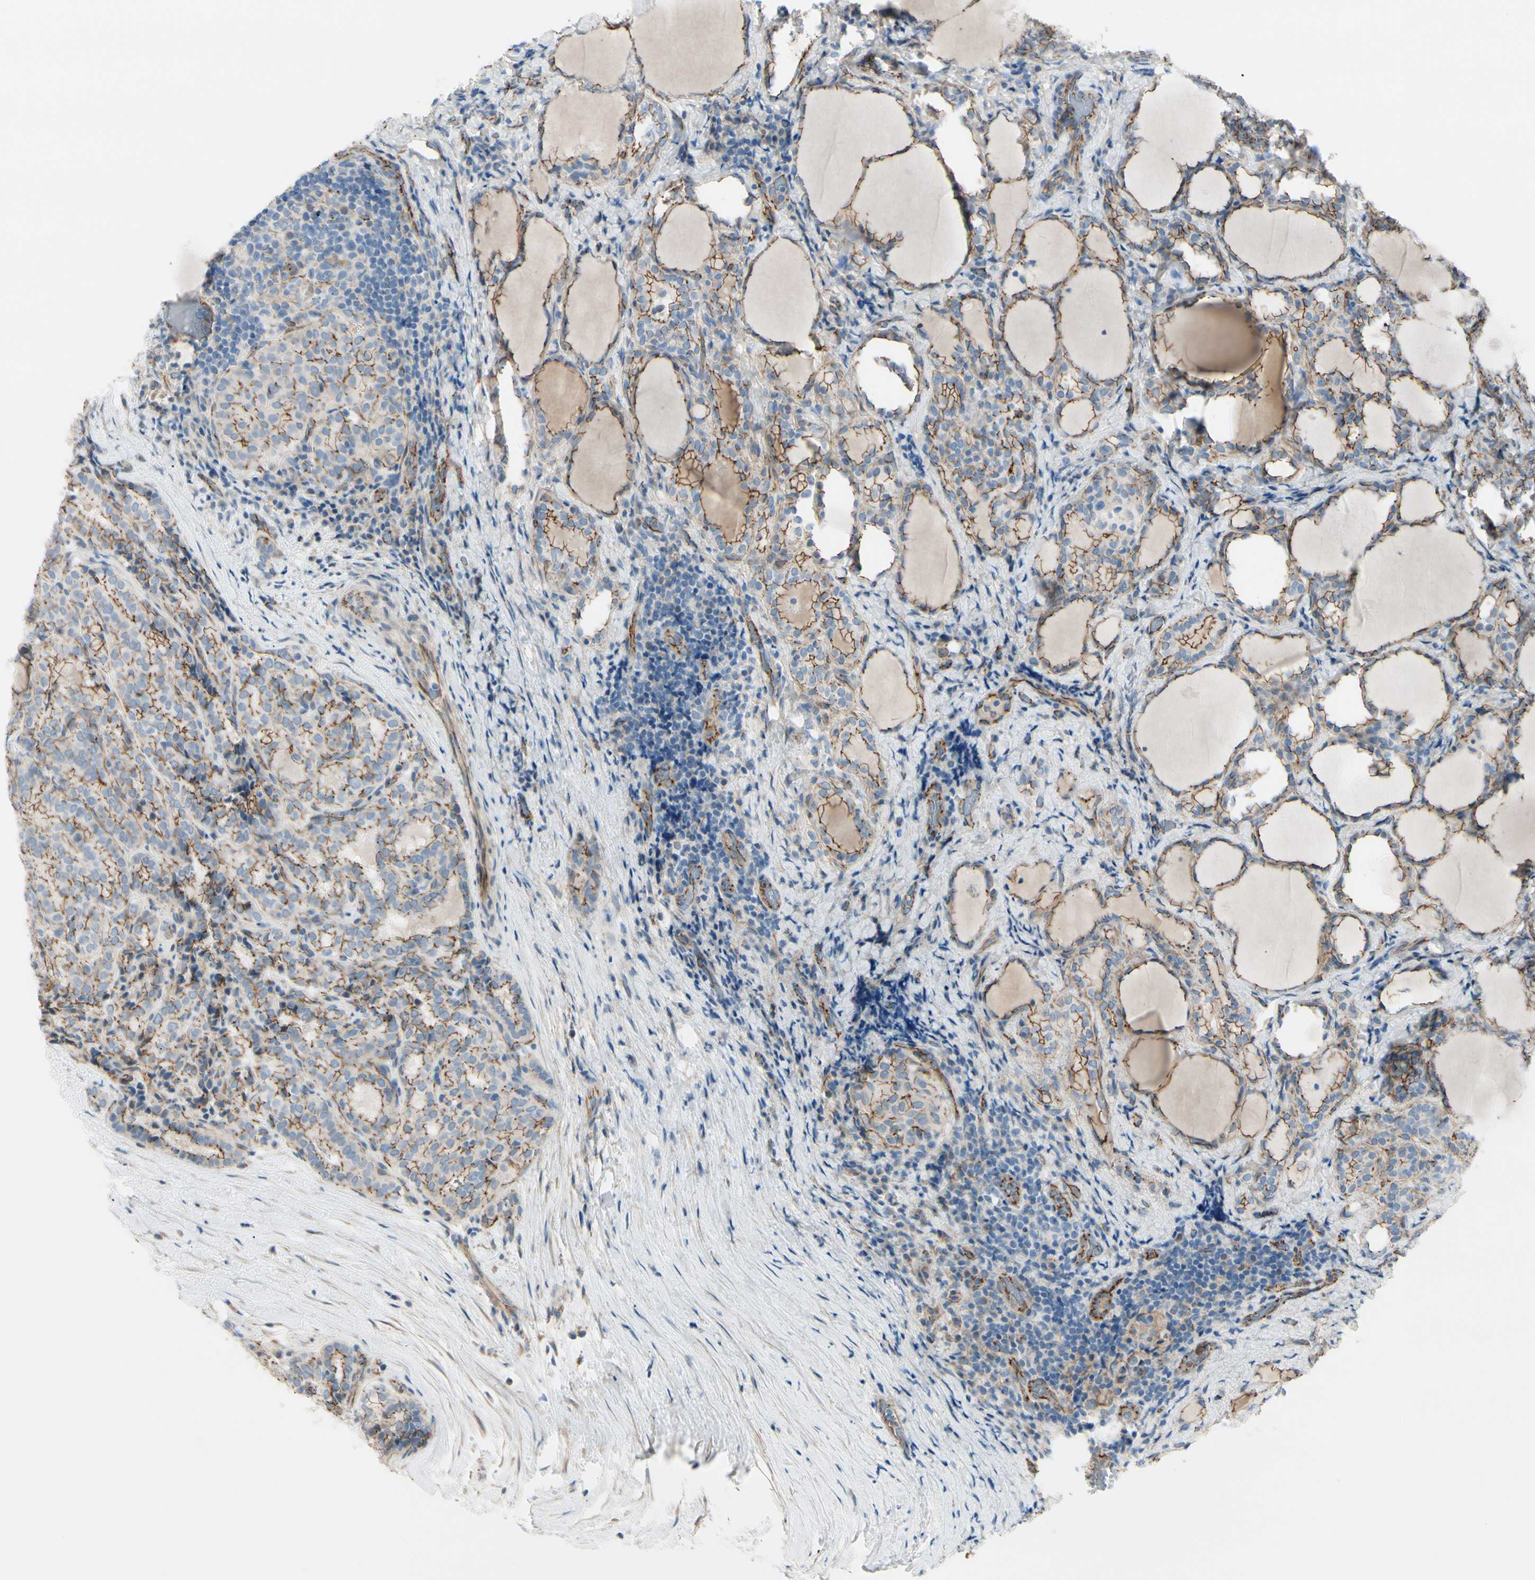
{"staining": {"intensity": "moderate", "quantity": "25%-75%", "location": "cytoplasmic/membranous"}, "tissue": "thyroid cancer", "cell_type": "Tumor cells", "image_type": "cancer", "snomed": [{"axis": "morphology", "description": "Normal tissue, NOS"}, {"axis": "morphology", "description": "Papillary adenocarcinoma, NOS"}, {"axis": "topography", "description": "Thyroid gland"}], "caption": "Papillary adenocarcinoma (thyroid) was stained to show a protein in brown. There is medium levels of moderate cytoplasmic/membranous staining in about 25%-75% of tumor cells.", "gene": "TJP1", "patient": {"sex": "female", "age": 30}}